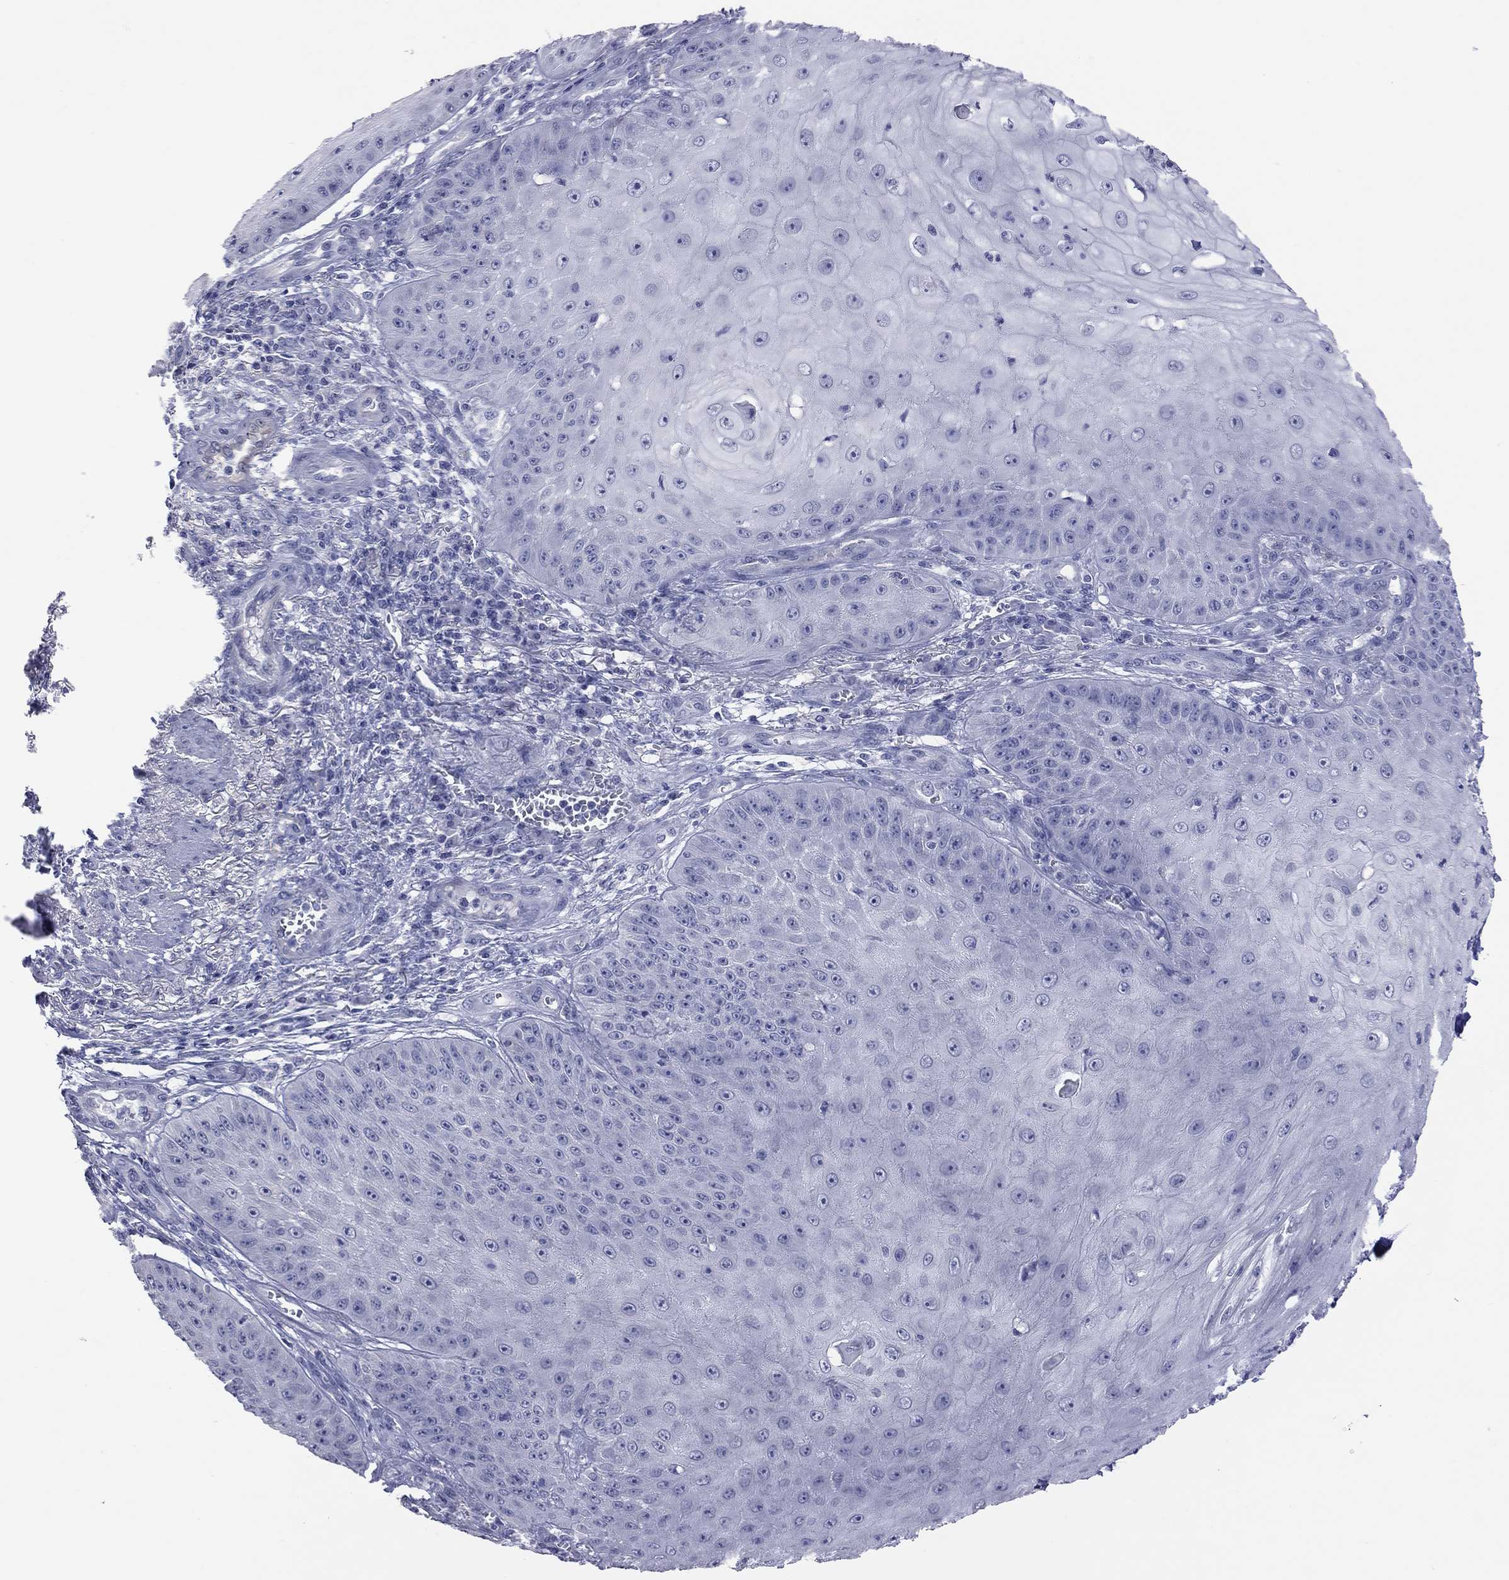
{"staining": {"intensity": "negative", "quantity": "none", "location": "none"}, "tissue": "skin cancer", "cell_type": "Tumor cells", "image_type": "cancer", "snomed": [{"axis": "morphology", "description": "Squamous cell carcinoma, NOS"}, {"axis": "topography", "description": "Skin"}], "caption": "Immunohistochemistry histopathology image of skin squamous cell carcinoma stained for a protein (brown), which reveals no positivity in tumor cells.", "gene": "HYLS1", "patient": {"sex": "male", "age": 70}}